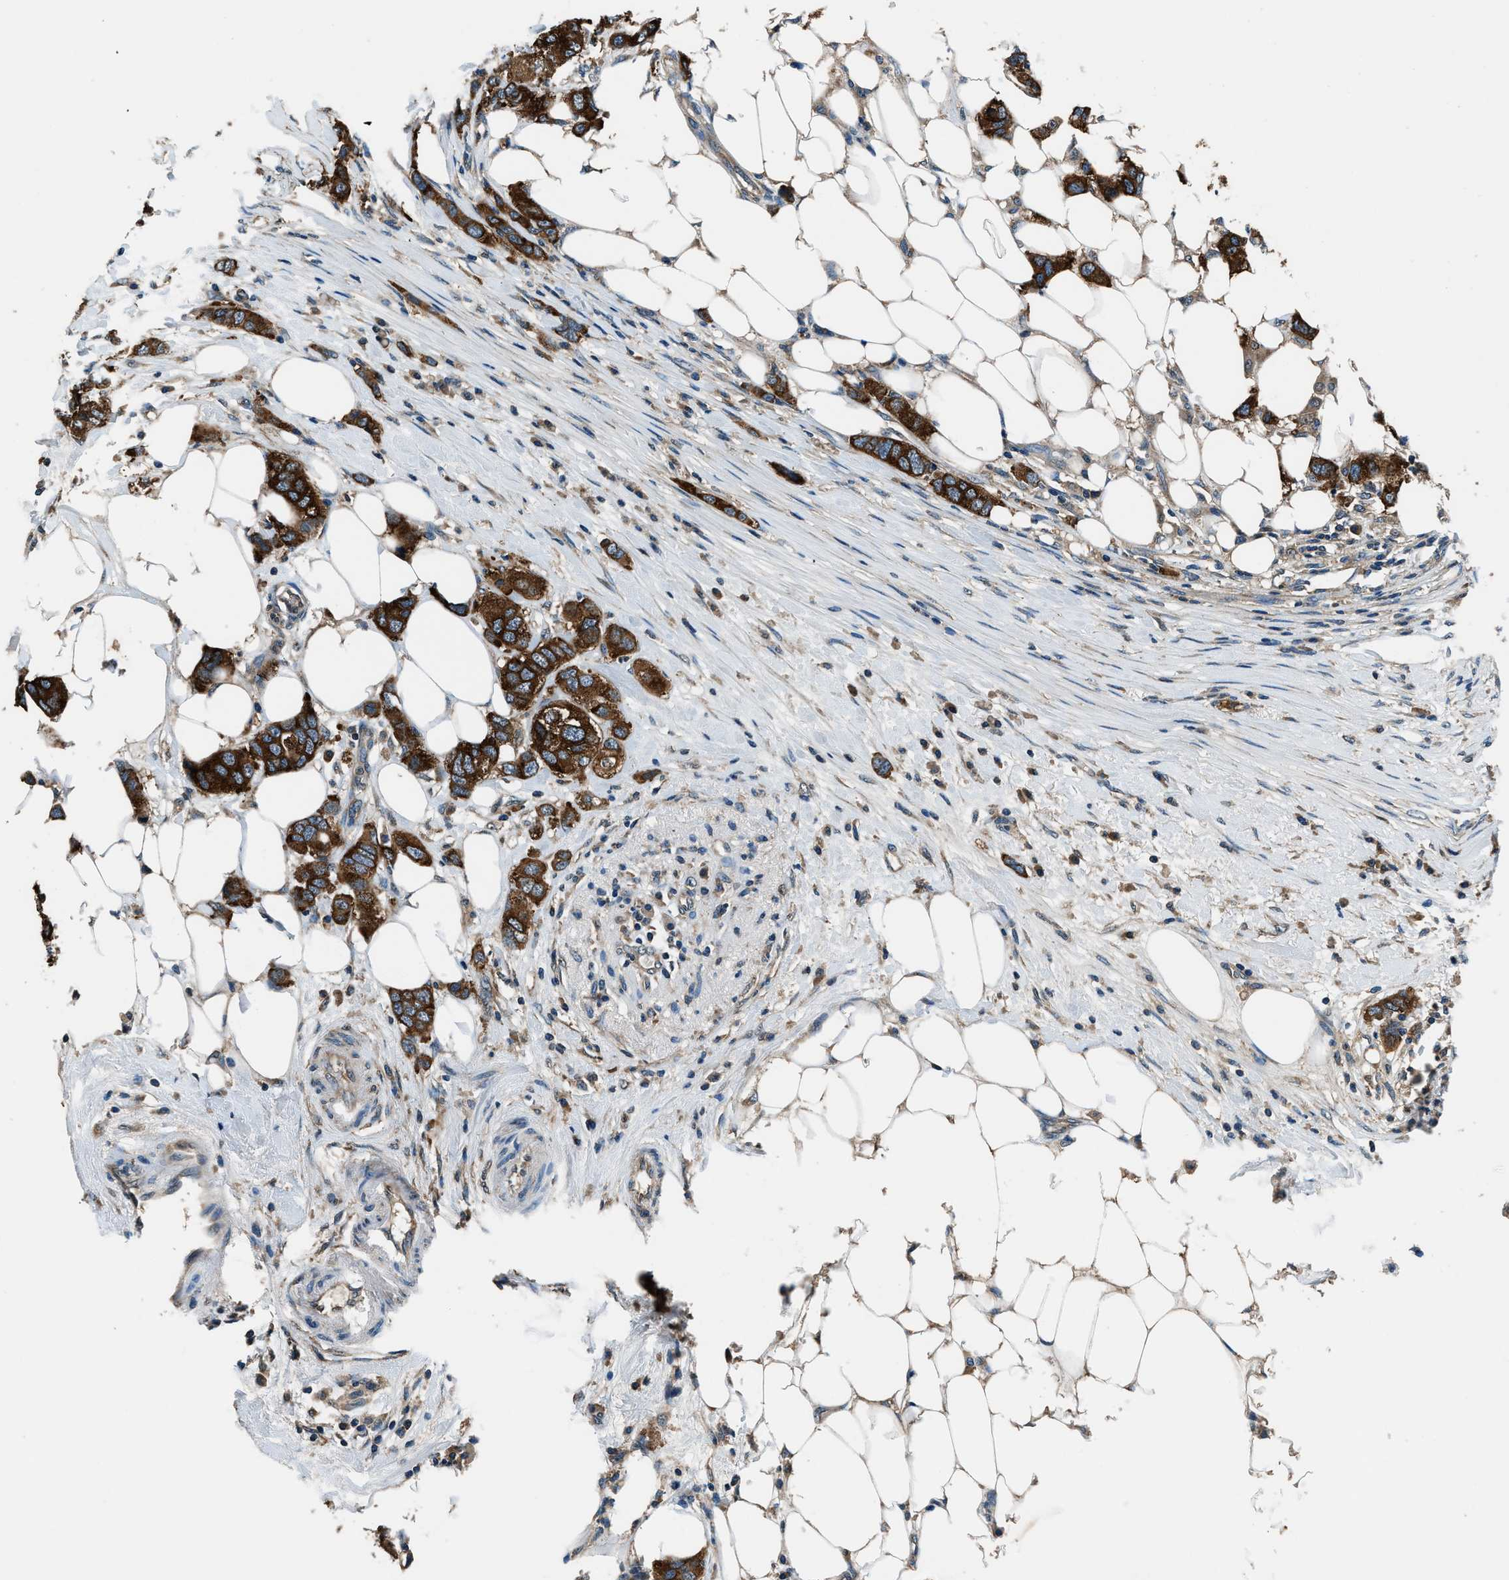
{"staining": {"intensity": "strong", "quantity": ">75%", "location": "cytoplasmic/membranous"}, "tissue": "breast cancer", "cell_type": "Tumor cells", "image_type": "cancer", "snomed": [{"axis": "morphology", "description": "Duct carcinoma"}, {"axis": "topography", "description": "Breast"}], "caption": "Brown immunohistochemical staining in human breast intraductal carcinoma demonstrates strong cytoplasmic/membranous positivity in approximately >75% of tumor cells.", "gene": "ARFGAP2", "patient": {"sex": "female", "age": 50}}